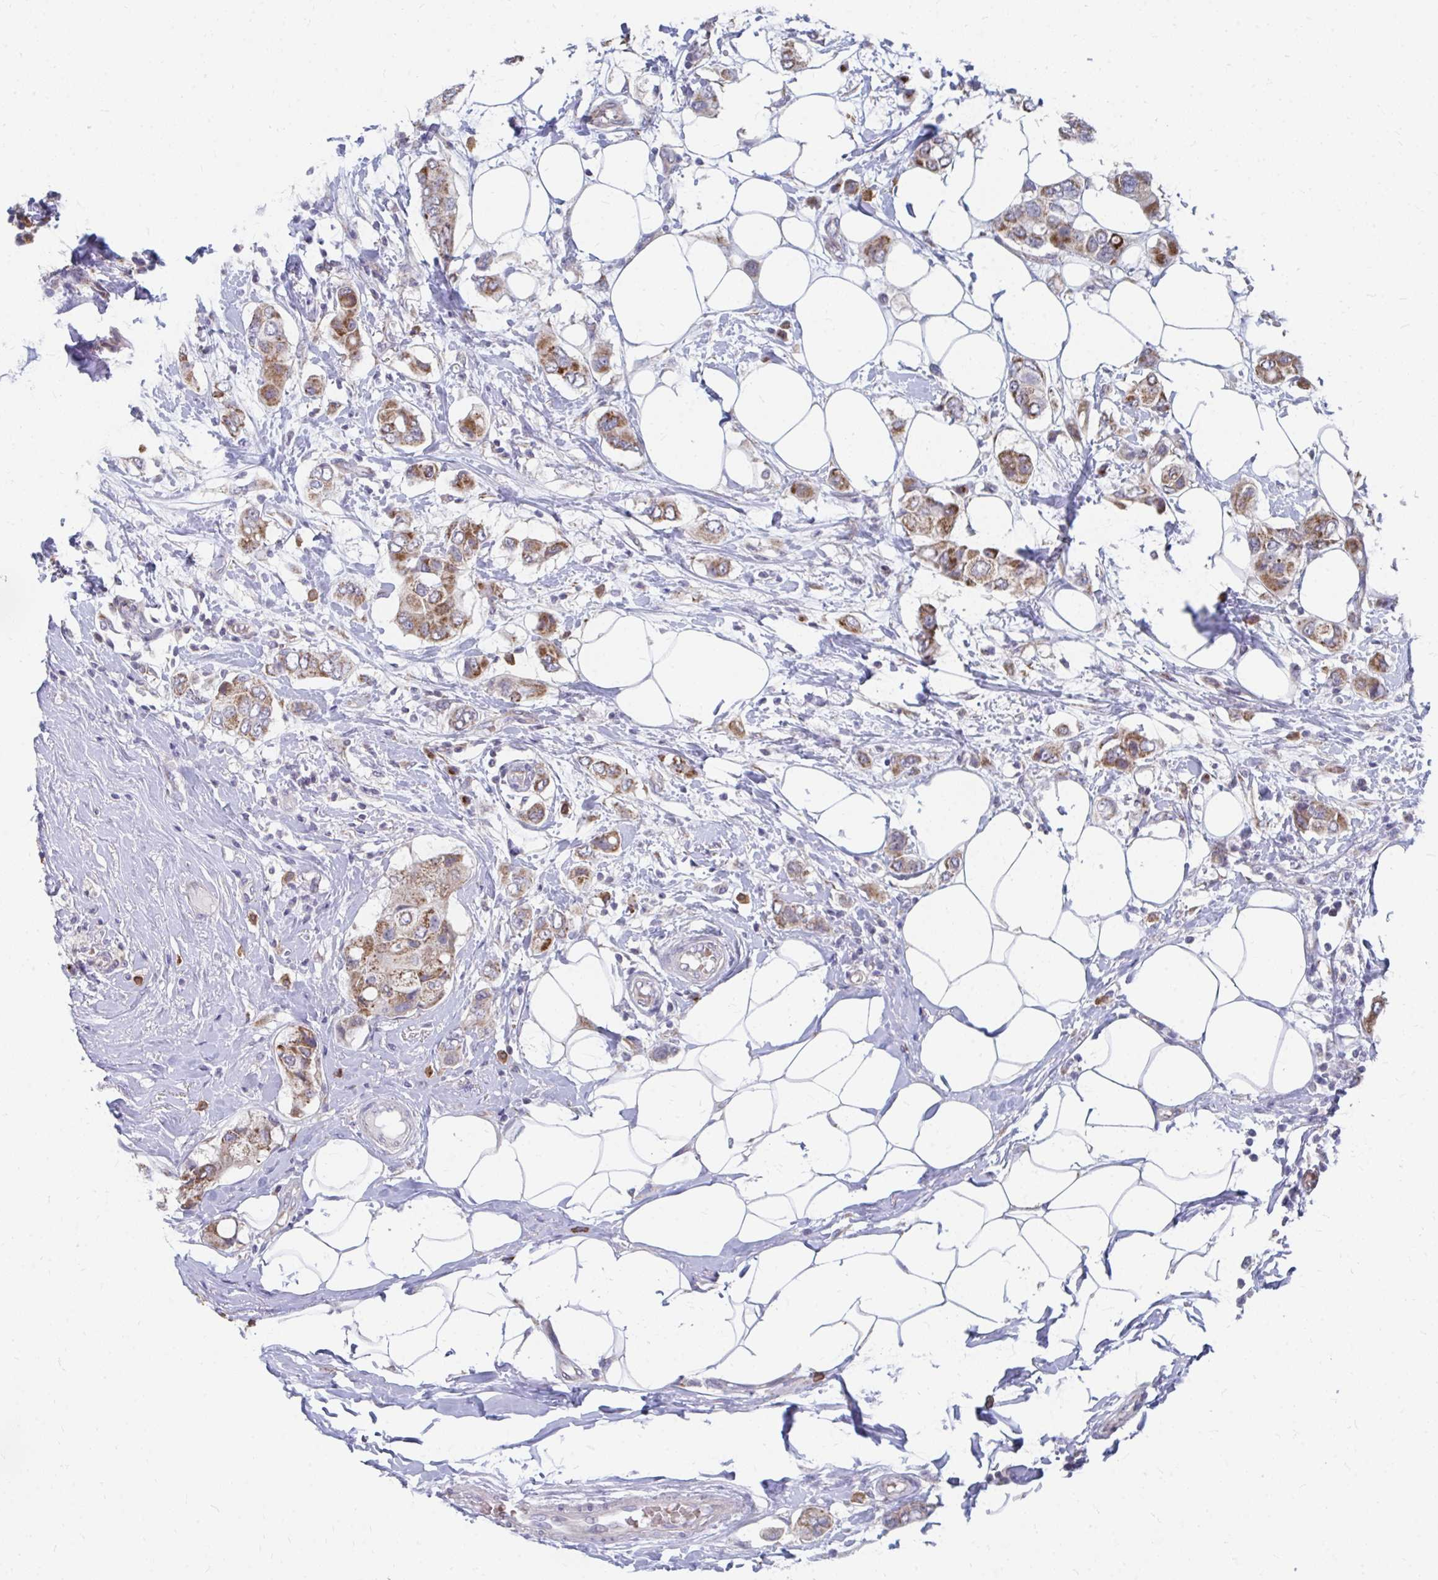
{"staining": {"intensity": "moderate", "quantity": ">75%", "location": "cytoplasmic/membranous"}, "tissue": "breast cancer", "cell_type": "Tumor cells", "image_type": "cancer", "snomed": [{"axis": "morphology", "description": "Lobular carcinoma"}, {"axis": "topography", "description": "Breast"}], "caption": "High-magnification brightfield microscopy of breast cancer stained with DAB (brown) and counterstained with hematoxylin (blue). tumor cells exhibit moderate cytoplasmic/membranous expression is present in approximately>75% of cells.", "gene": "PABIR3", "patient": {"sex": "female", "age": 51}}